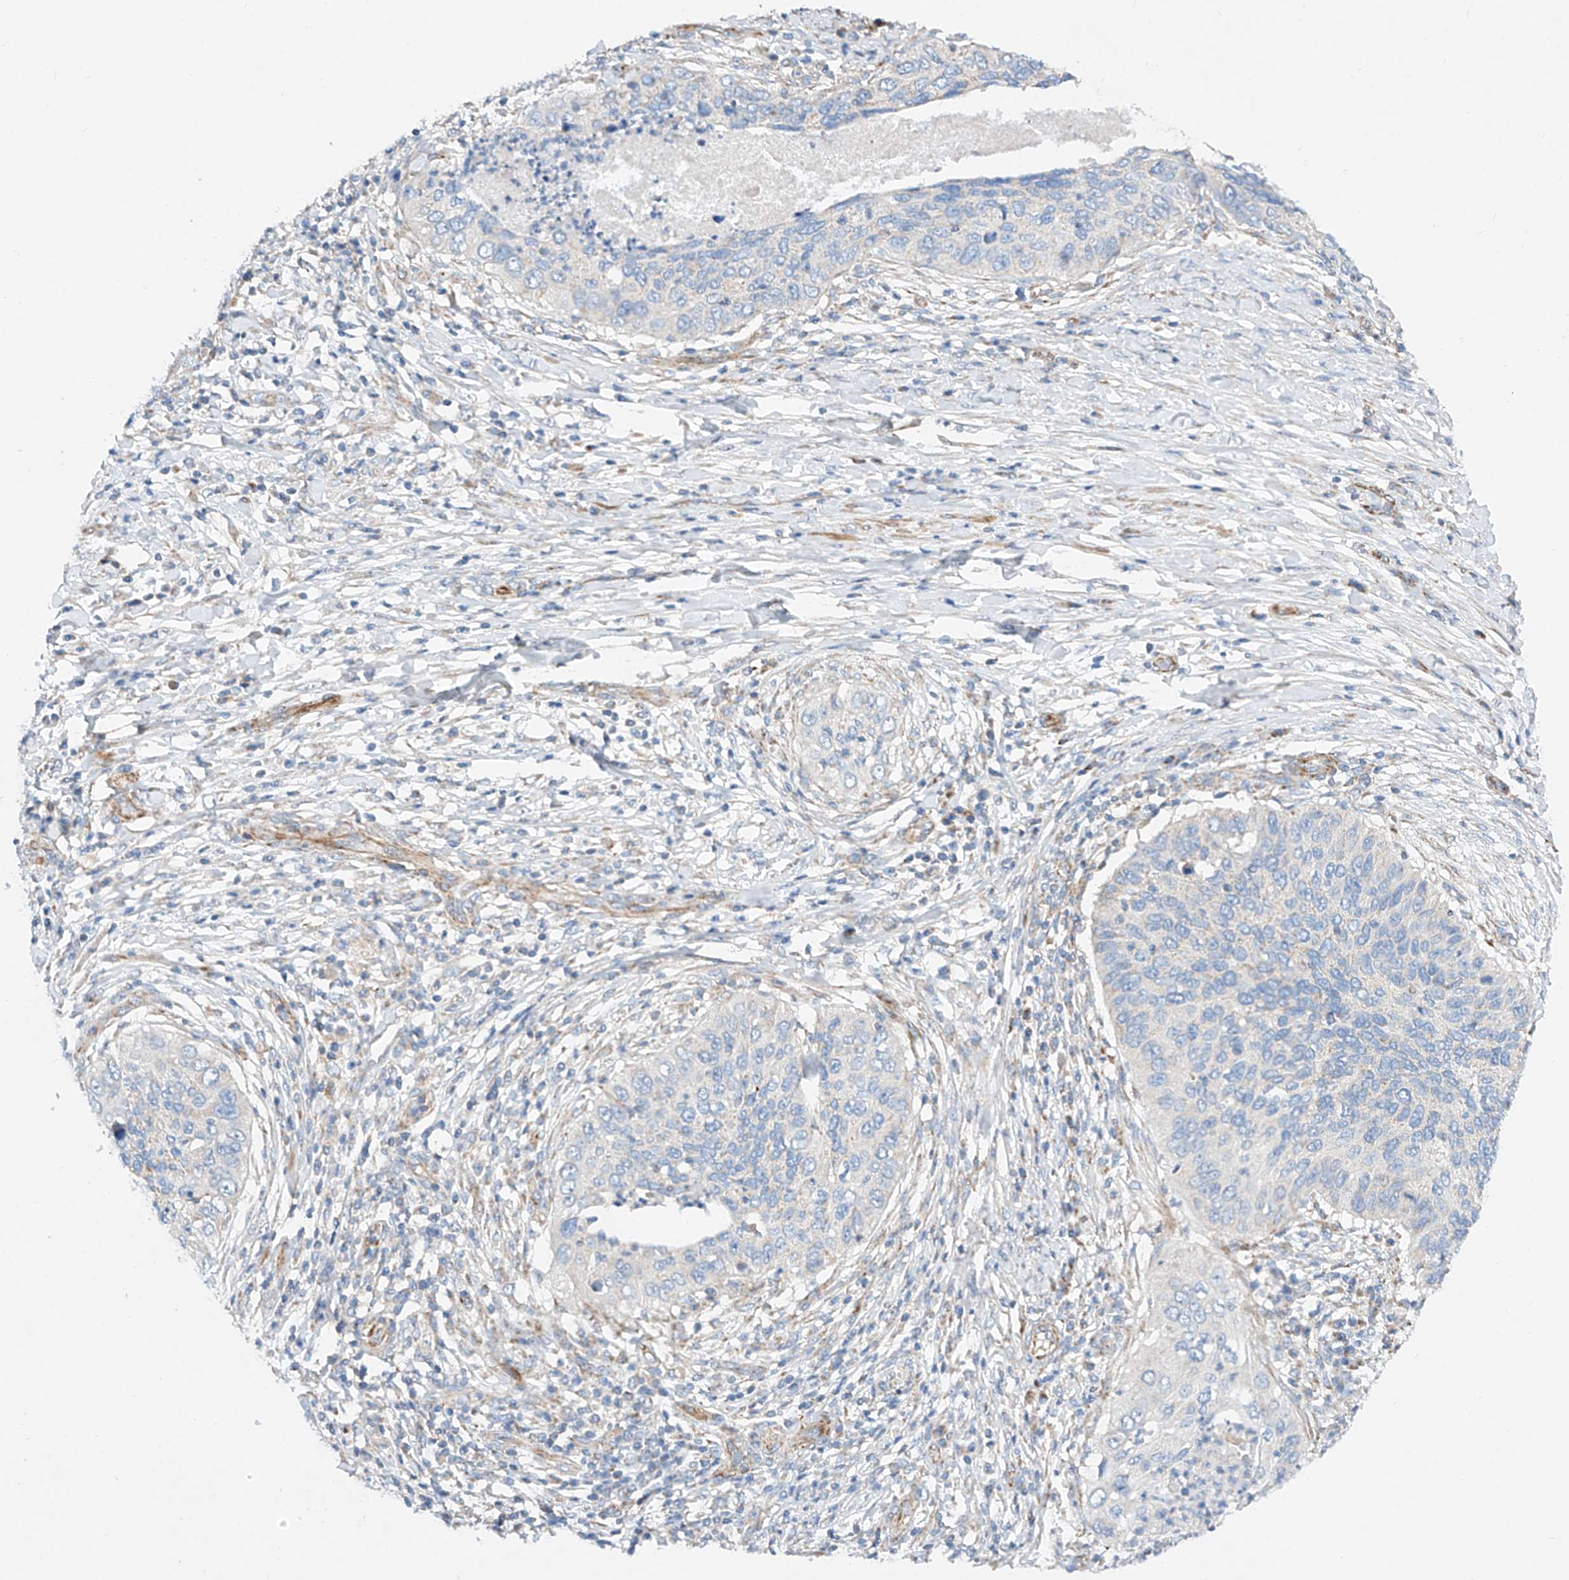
{"staining": {"intensity": "negative", "quantity": "none", "location": "none"}, "tissue": "cervical cancer", "cell_type": "Tumor cells", "image_type": "cancer", "snomed": [{"axis": "morphology", "description": "Squamous cell carcinoma, NOS"}, {"axis": "topography", "description": "Cervix"}], "caption": "Tumor cells show no significant expression in cervical squamous cell carcinoma.", "gene": "CST9", "patient": {"sex": "female", "age": 38}}